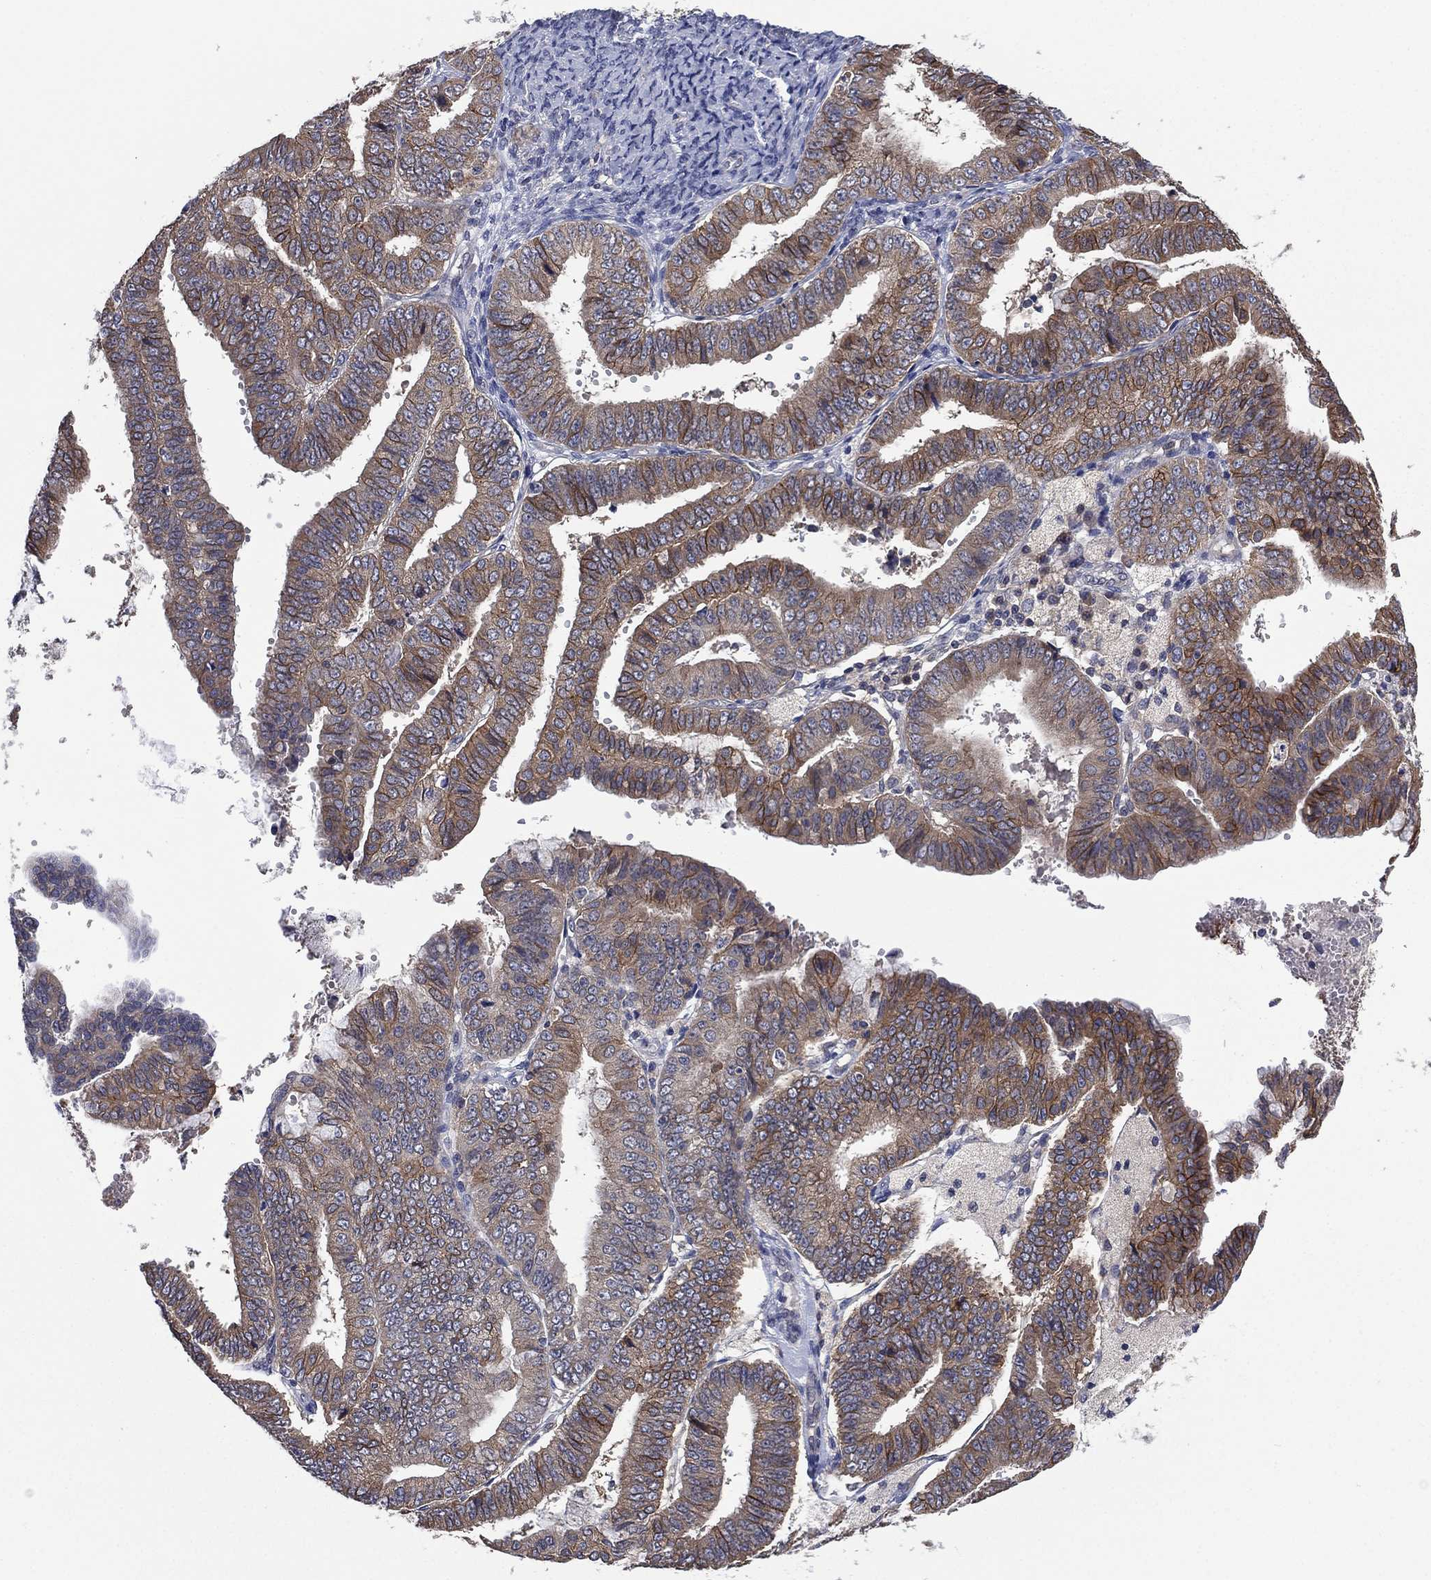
{"staining": {"intensity": "moderate", "quantity": "<25%", "location": "cytoplasmic/membranous"}, "tissue": "endometrial cancer", "cell_type": "Tumor cells", "image_type": "cancer", "snomed": [{"axis": "morphology", "description": "Adenocarcinoma, NOS"}, {"axis": "topography", "description": "Endometrium"}], "caption": "This photomicrograph exhibits immunohistochemistry staining of endometrial adenocarcinoma, with low moderate cytoplasmic/membranous positivity in approximately <25% of tumor cells.", "gene": "MPP7", "patient": {"sex": "female", "age": 63}}